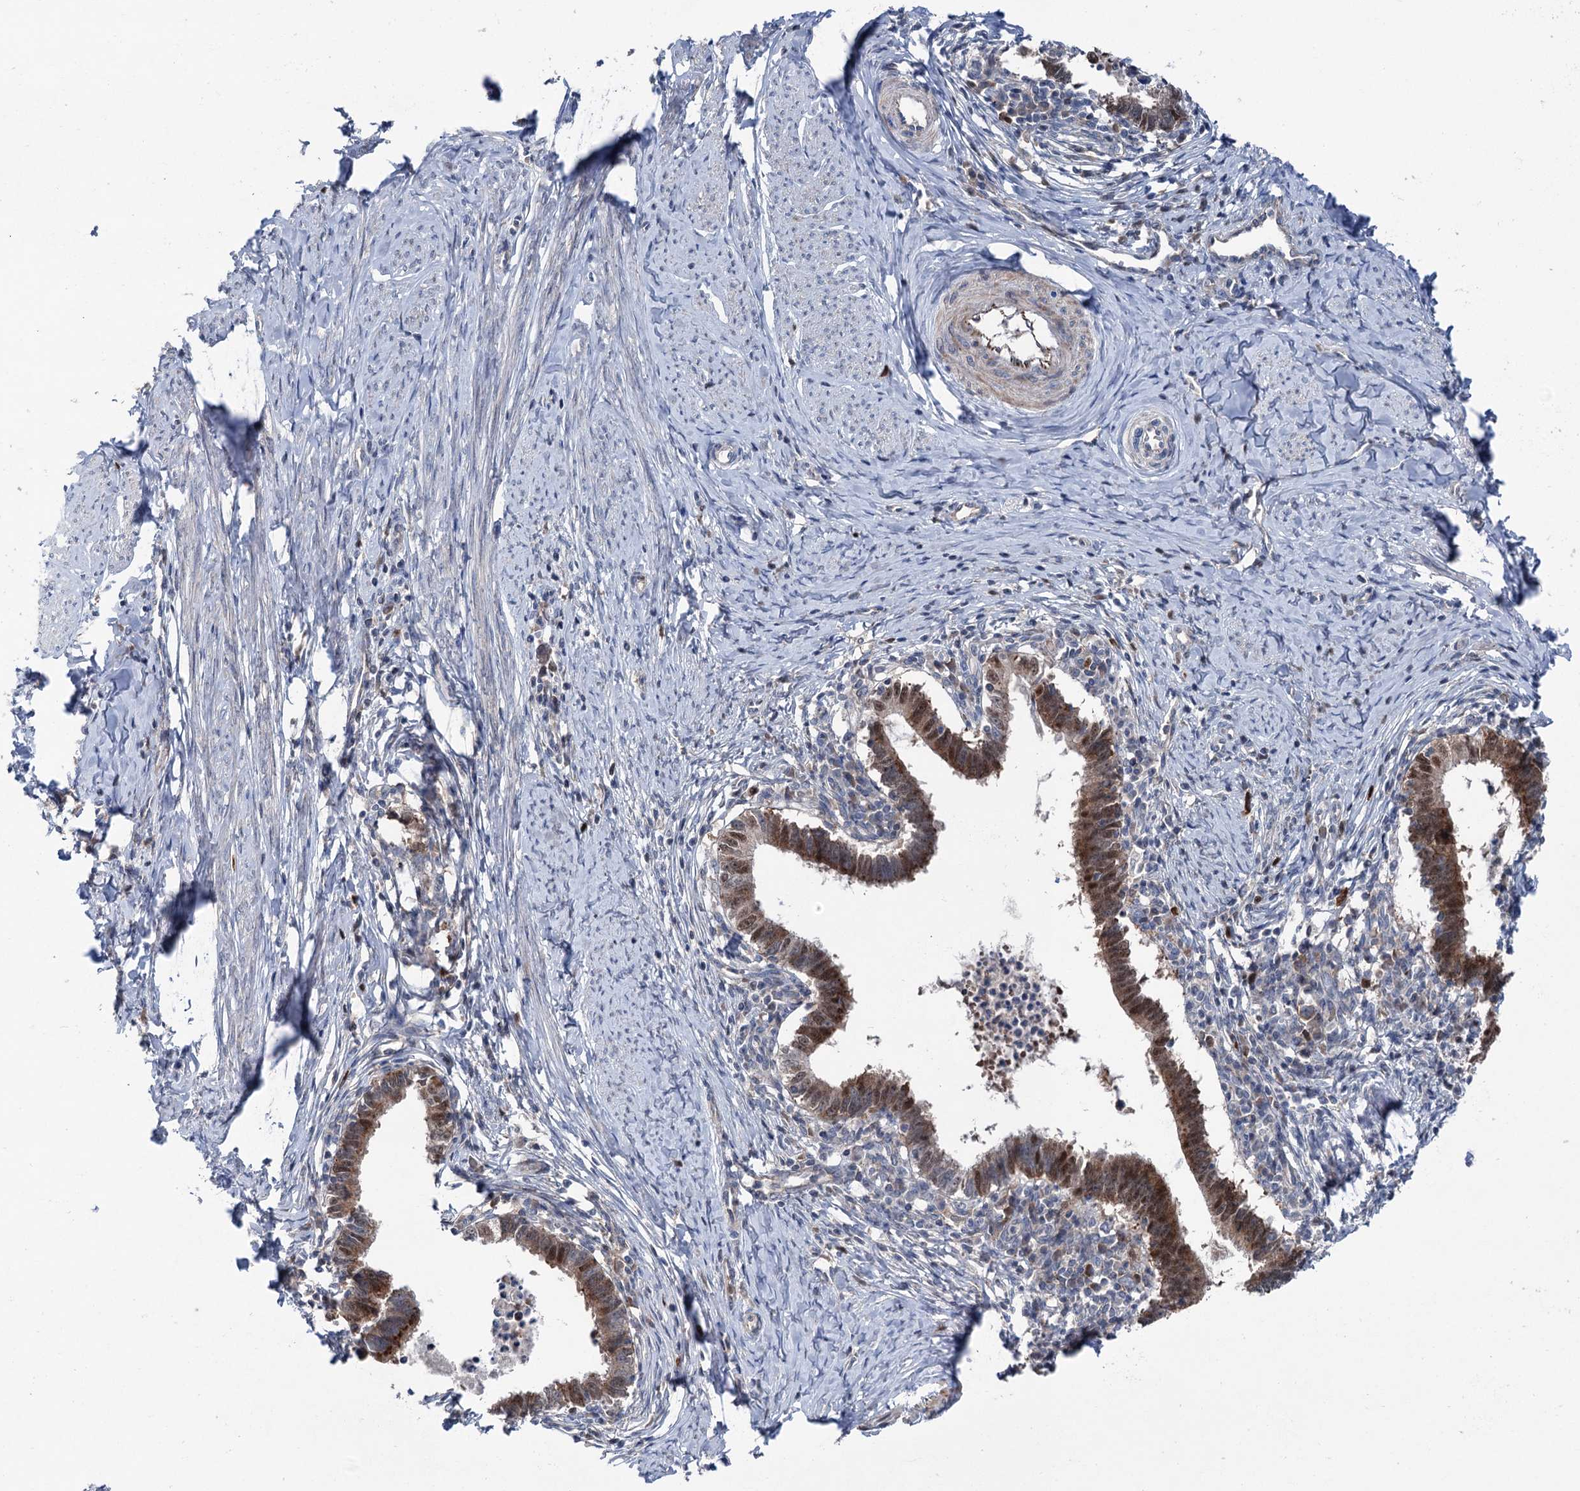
{"staining": {"intensity": "moderate", "quantity": ">75%", "location": "cytoplasmic/membranous,nuclear"}, "tissue": "cervical cancer", "cell_type": "Tumor cells", "image_type": "cancer", "snomed": [{"axis": "morphology", "description": "Adenocarcinoma, NOS"}, {"axis": "topography", "description": "Cervix"}], "caption": "Immunohistochemistry (DAB) staining of cervical cancer (adenocarcinoma) reveals moderate cytoplasmic/membranous and nuclear protein staining in approximately >75% of tumor cells.", "gene": "NCAPD2", "patient": {"sex": "female", "age": 36}}